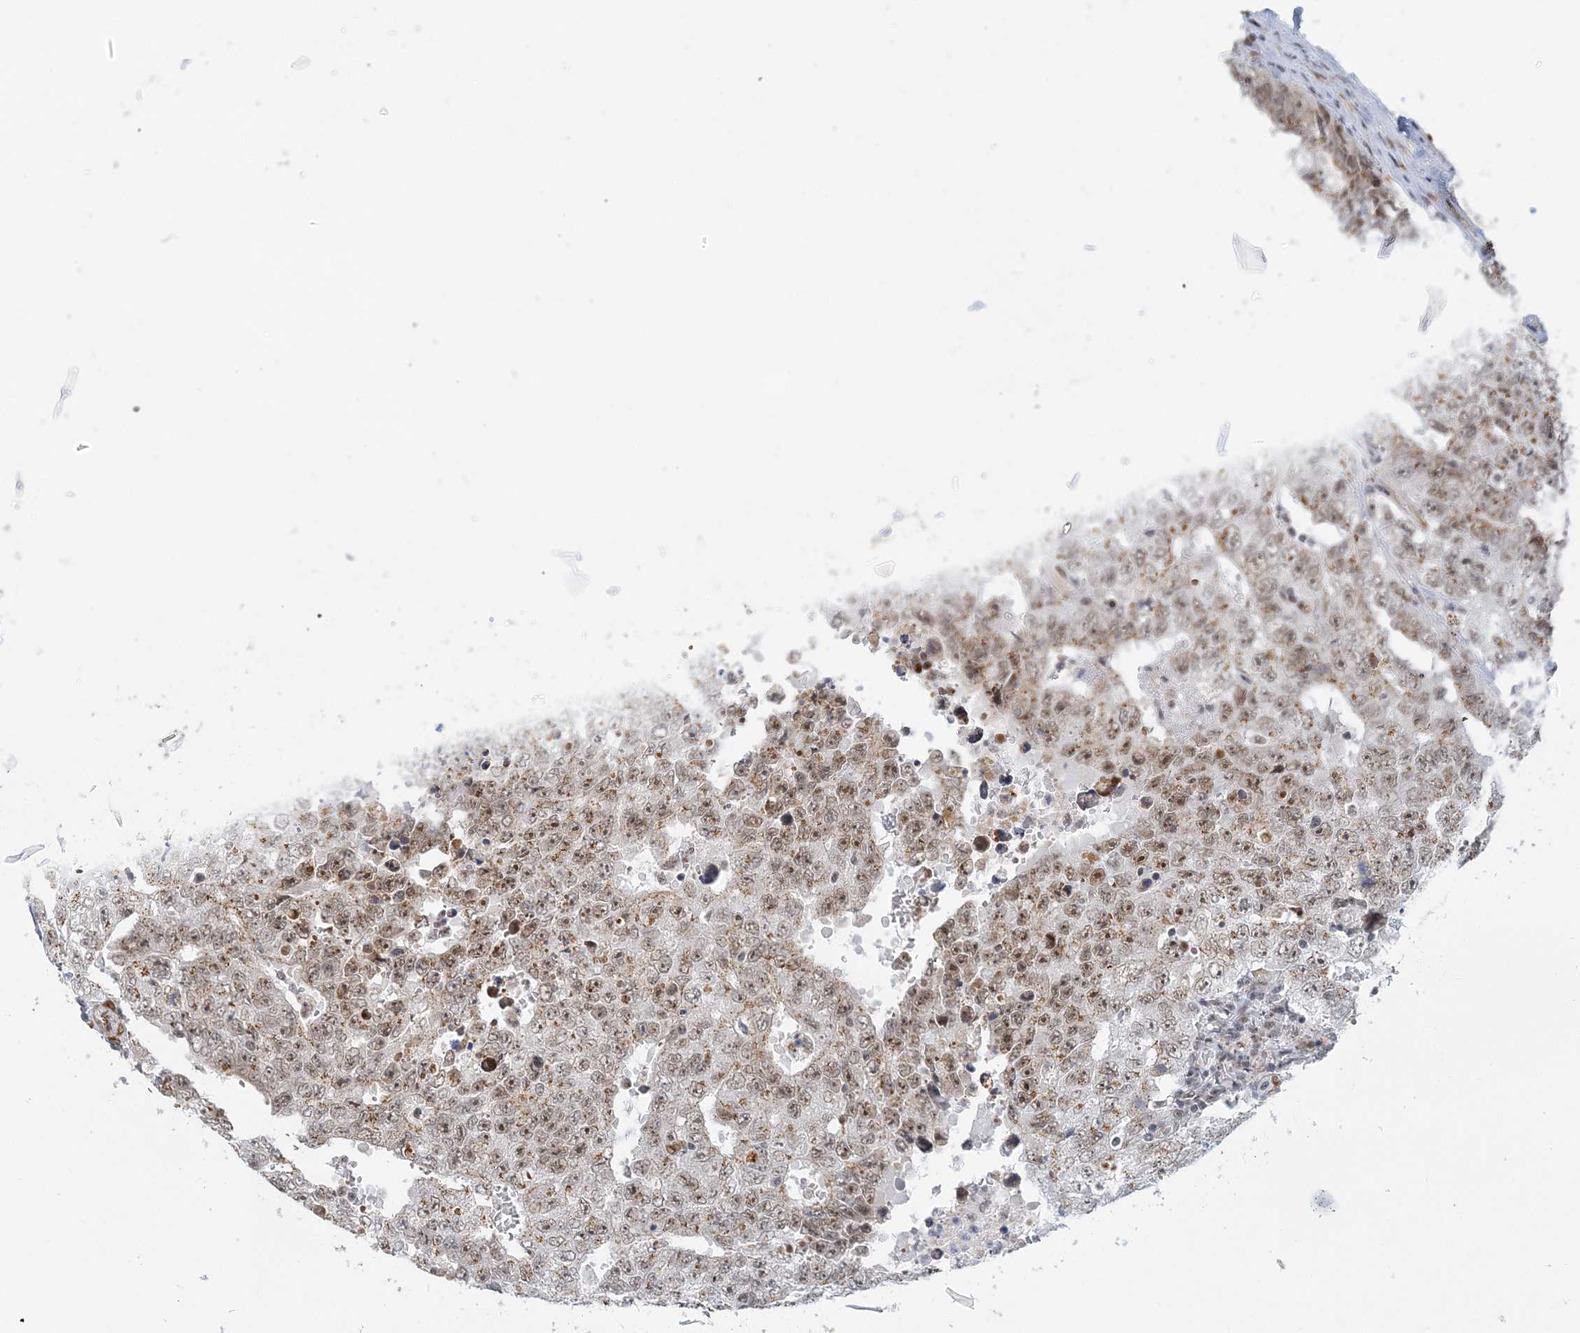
{"staining": {"intensity": "moderate", "quantity": ">75%", "location": "nuclear"}, "tissue": "testis cancer", "cell_type": "Tumor cells", "image_type": "cancer", "snomed": [{"axis": "morphology", "description": "Seminoma, NOS"}, {"axis": "morphology", "description": "Carcinoma, Embryonal, NOS"}, {"axis": "topography", "description": "Testis"}], "caption": "Immunohistochemistry (DAB) staining of human testis seminoma demonstrates moderate nuclear protein staining in approximately >75% of tumor cells. The protein of interest is stained brown, and the nuclei are stained in blue (DAB IHC with brightfield microscopy, high magnification).", "gene": "PLRG1", "patient": {"sex": "male", "age": 43}}